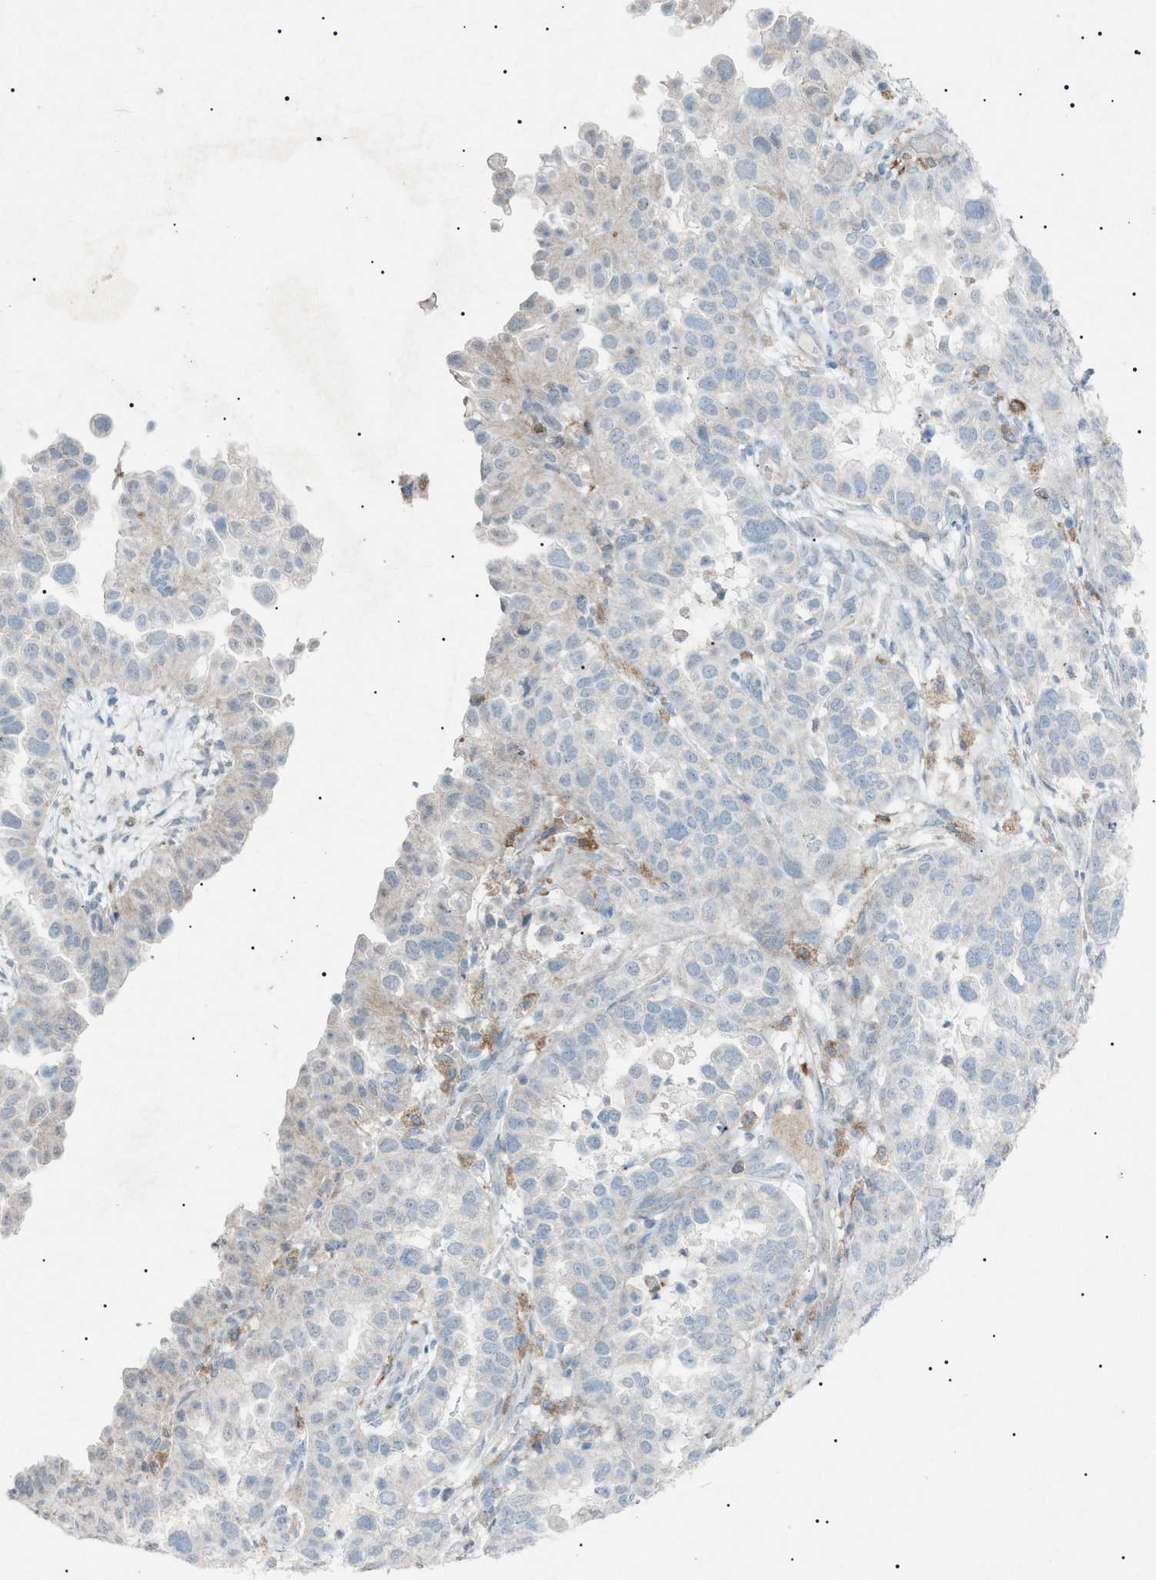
{"staining": {"intensity": "negative", "quantity": "none", "location": "none"}, "tissue": "endometrial cancer", "cell_type": "Tumor cells", "image_type": "cancer", "snomed": [{"axis": "morphology", "description": "Adenocarcinoma, NOS"}, {"axis": "topography", "description": "Endometrium"}], "caption": "Protein analysis of endometrial cancer displays no significant expression in tumor cells.", "gene": "BTK", "patient": {"sex": "female", "age": 85}}